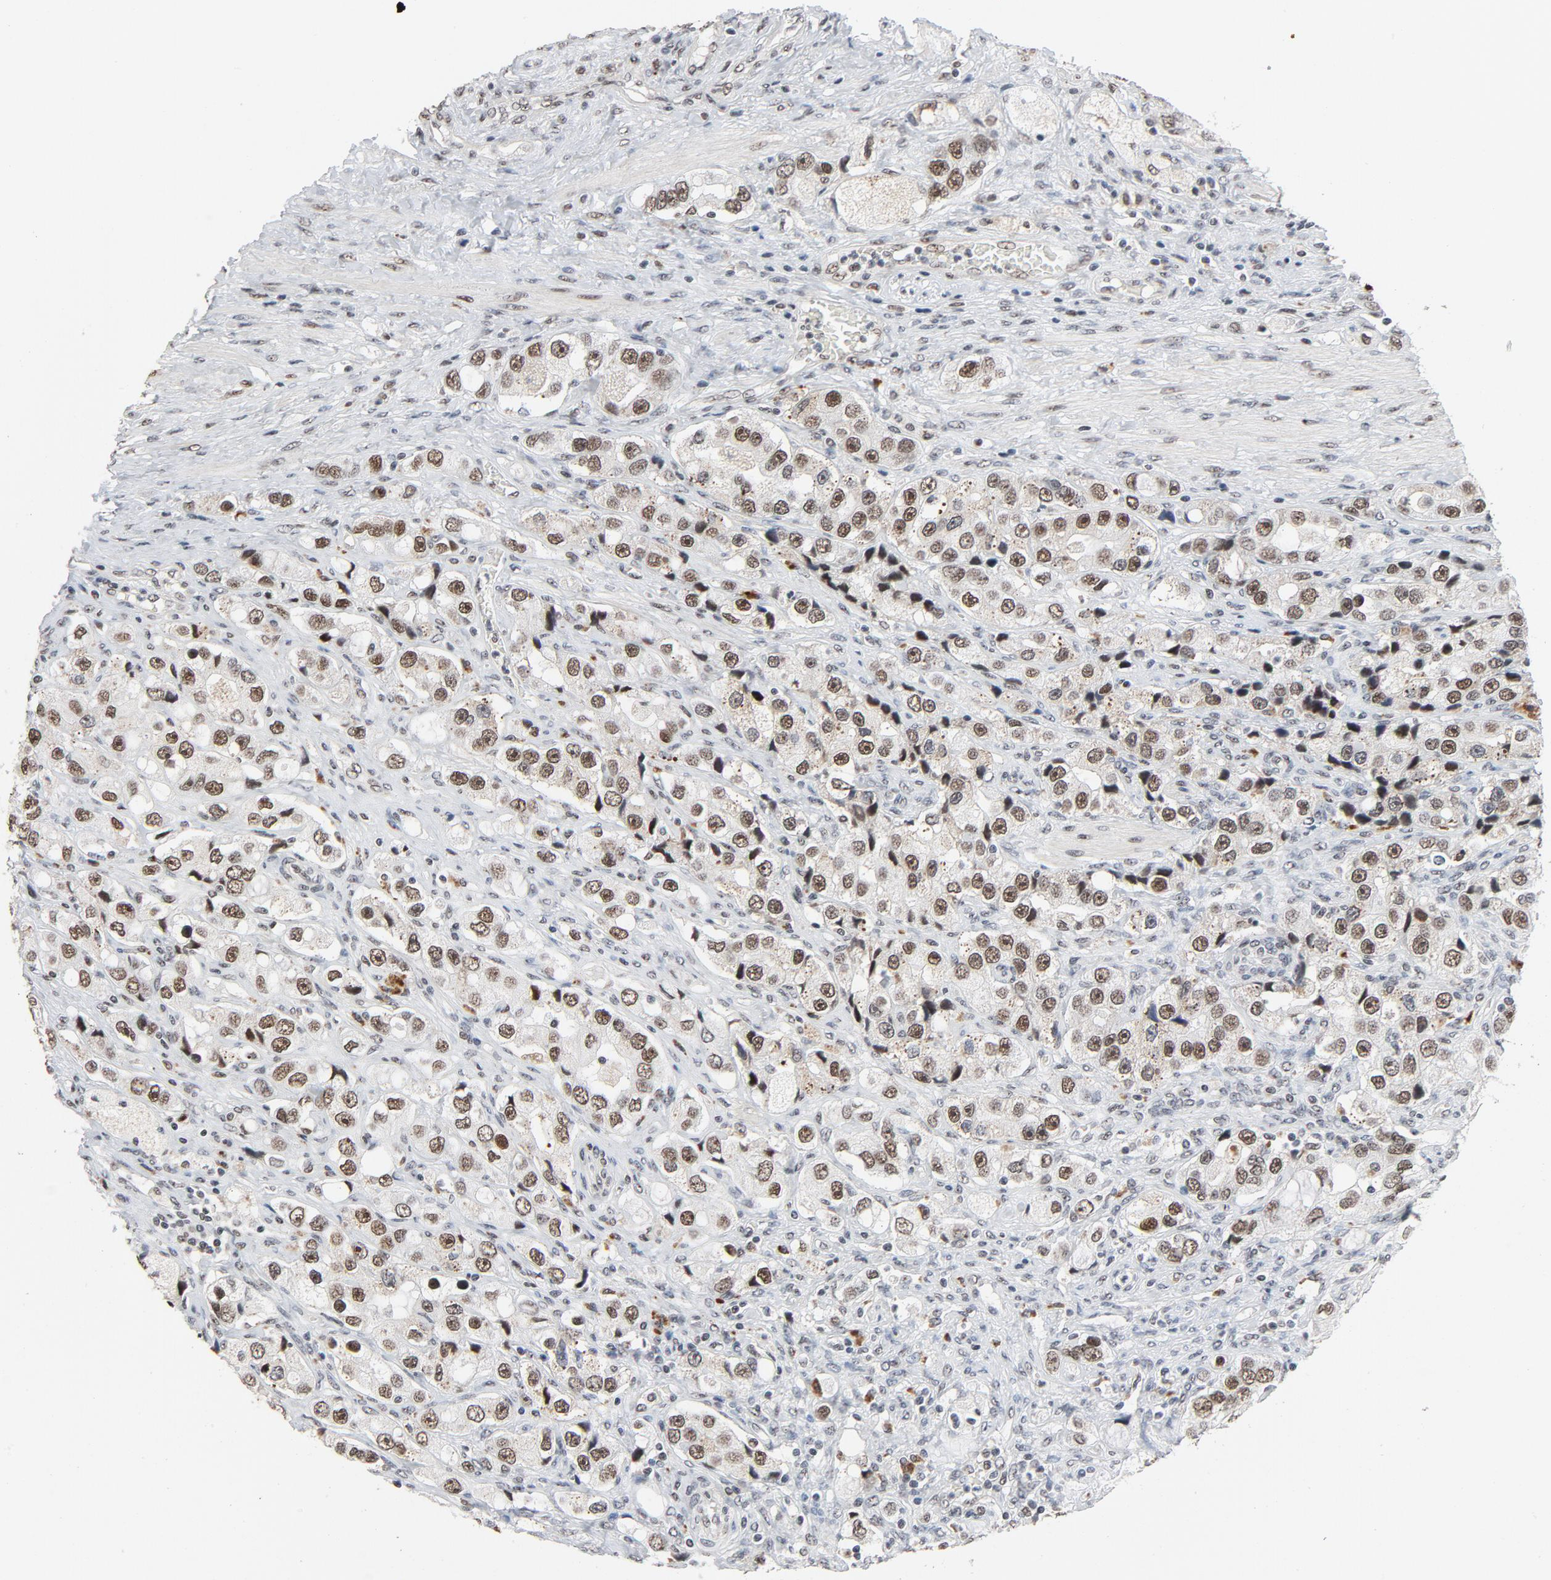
{"staining": {"intensity": "moderate", "quantity": ">75%", "location": "nuclear"}, "tissue": "prostate cancer", "cell_type": "Tumor cells", "image_type": "cancer", "snomed": [{"axis": "morphology", "description": "Adenocarcinoma, High grade"}, {"axis": "topography", "description": "Prostate"}], "caption": "A high-resolution image shows immunohistochemistry staining of prostate cancer (high-grade adenocarcinoma), which reveals moderate nuclear positivity in approximately >75% of tumor cells.", "gene": "MRE11", "patient": {"sex": "male", "age": 63}}